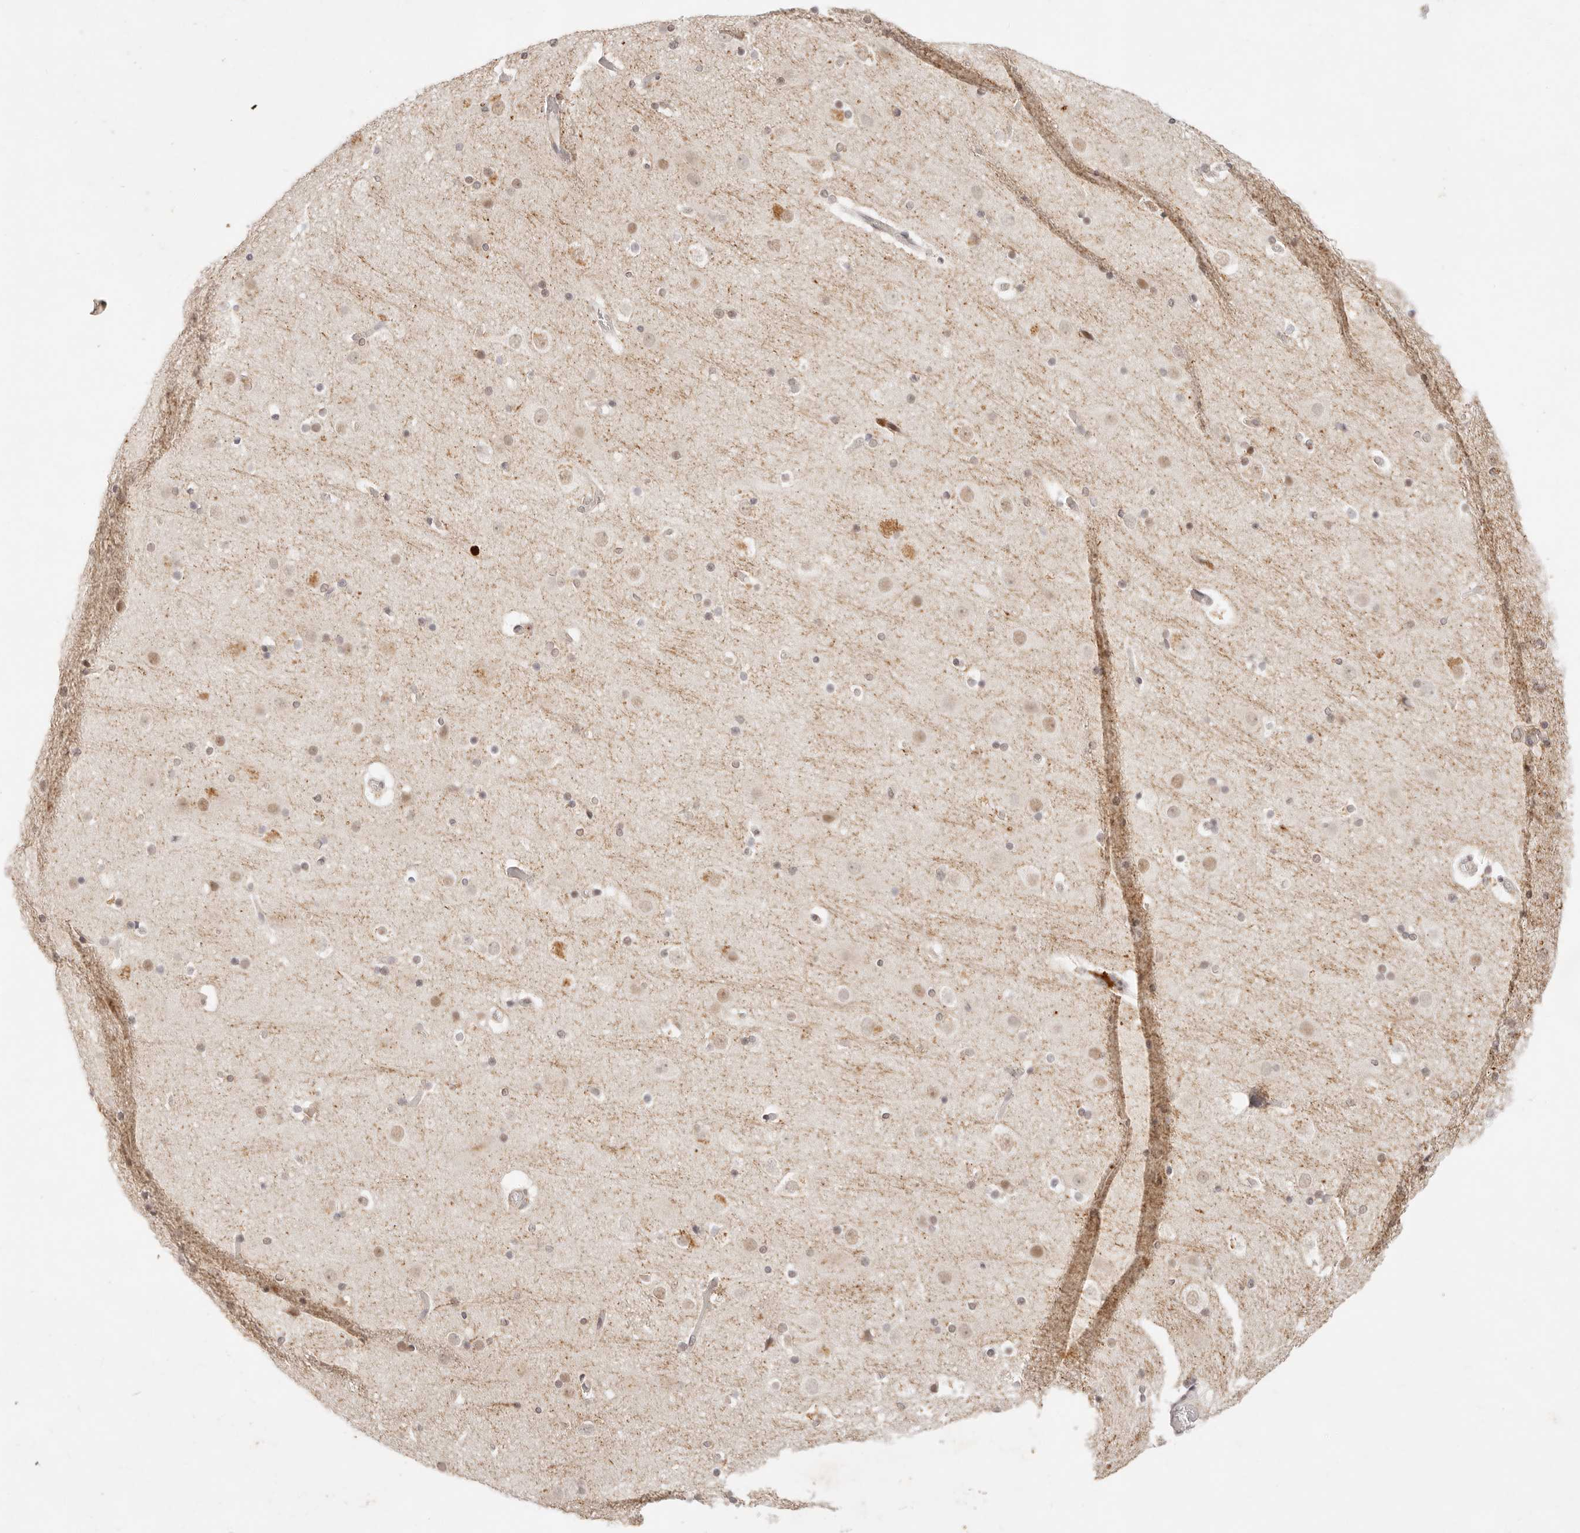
{"staining": {"intensity": "weak", "quantity": ">75%", "location": "cytoplasmic/membranous"}, "tissue": "cerebral cortex", "cell_type": "Endothelial cells", "image_type": "normal", "snomed": [{"axis": "morphology", "description": "Normal tissue, NOS"}, {"axis": "topography", "description": "Cerebral cortex"}], "caption": "Protein expression analysis of normal cerebral cortex displays weak cytoplasmic/membranous positivity in approximately >75% of endothelial cells. (Stains: DAB in brown, nuclei in blue, Microscopy: brightfield microscopy at high magnification).", "gene": "GPR156", "patient": {"sex": "male", "age": 57}}